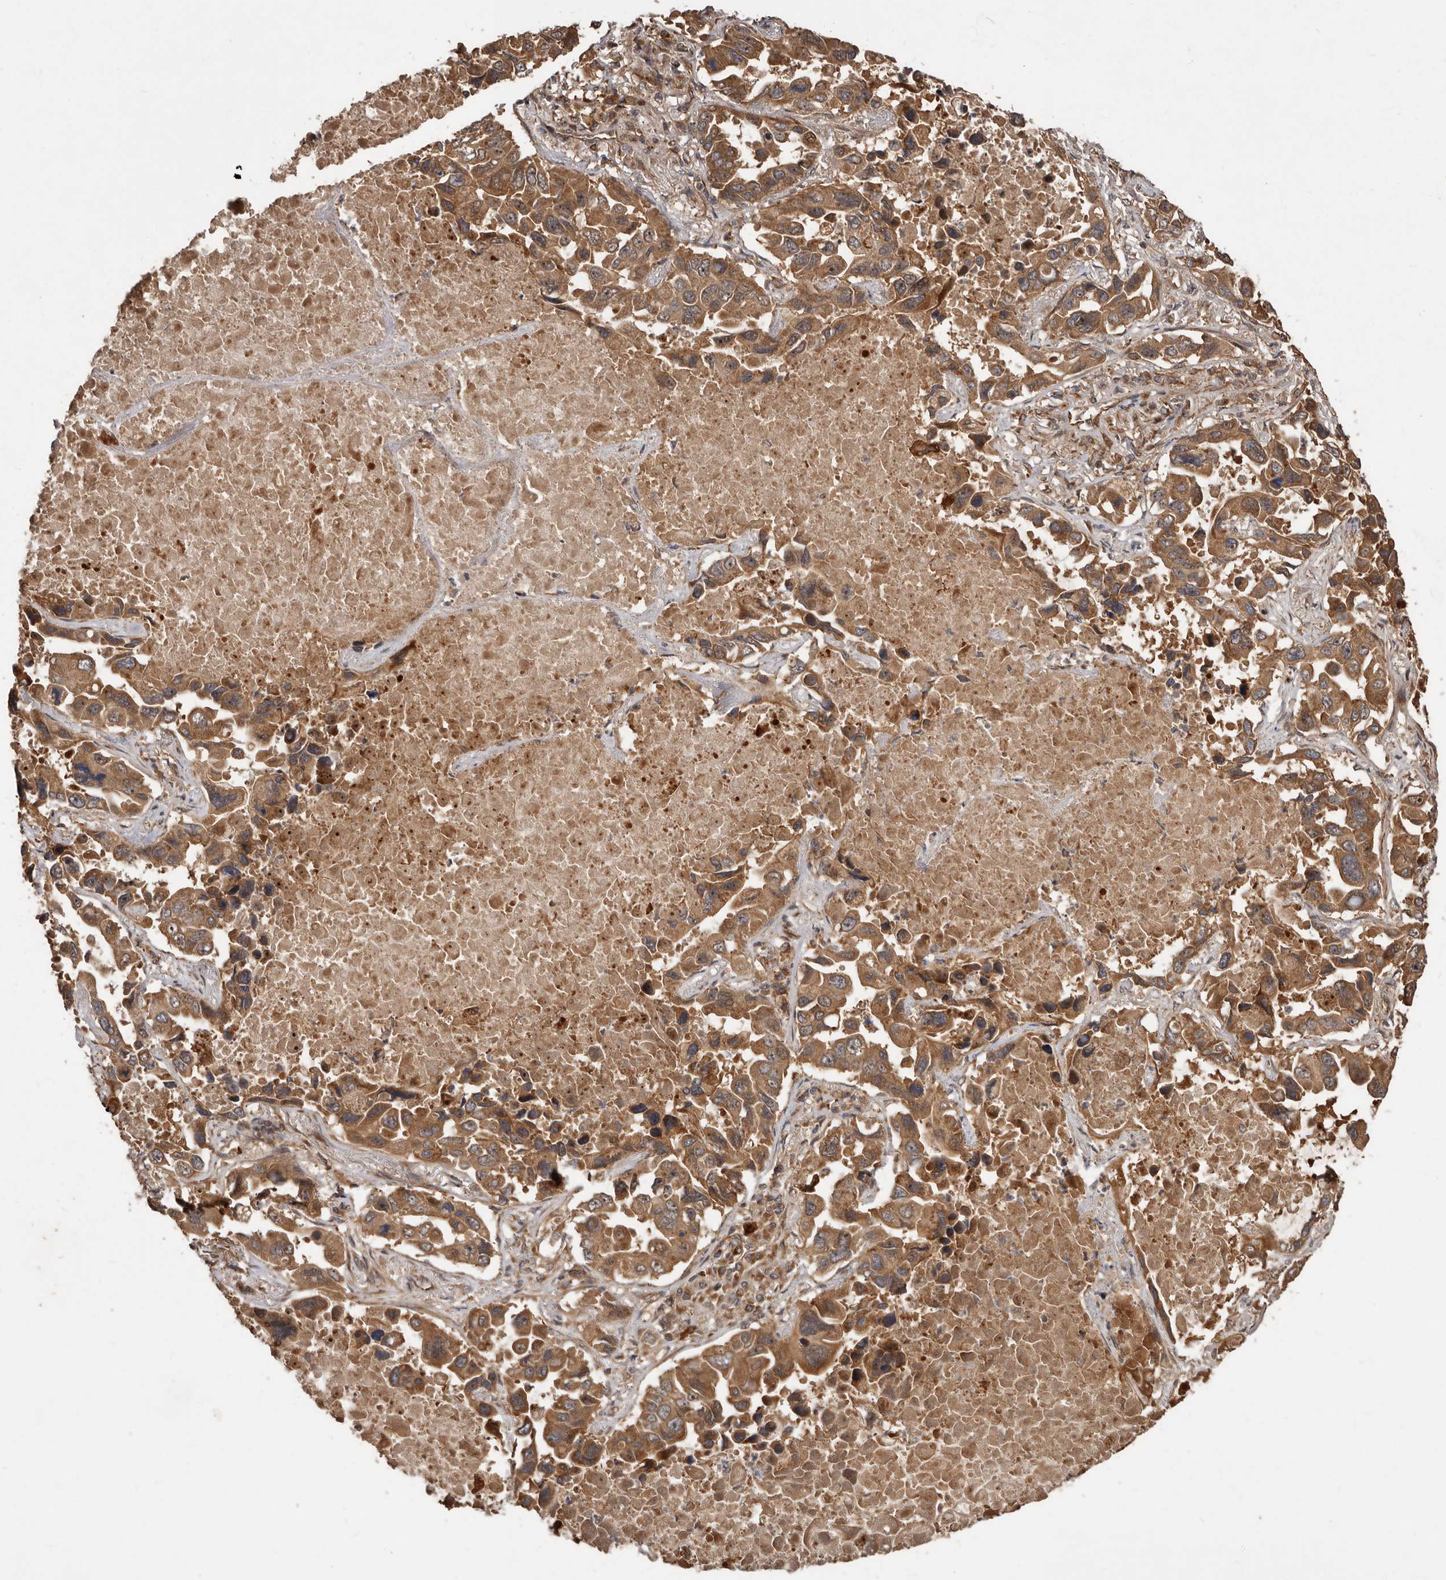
{"staining": {"intensity": "moderate", "quantity": ">75%", "location": "cytoplasmic/membranous"}, "tissue": "lung cancer", "cell_type": "Tumor cells", "image_type": "cancer", "snomed": [{"axis": "morphology", "description": "Adenocarcinoma, NOS"}, {"axis": "topography", "description": "Lung"}], "caption": "Adenocarcinoma (lung) stained for a protein demonstrates moderate cytoplasmic/membranous positivity in tumor cells. The staining was performed using DAB (3,3'-diaminobenzidine), with brown indicating positive protein expression. Nuclei are stained blue with hematoxylin.", "gene": "STK36", "patient": {"sex": "male", "age": 64}}